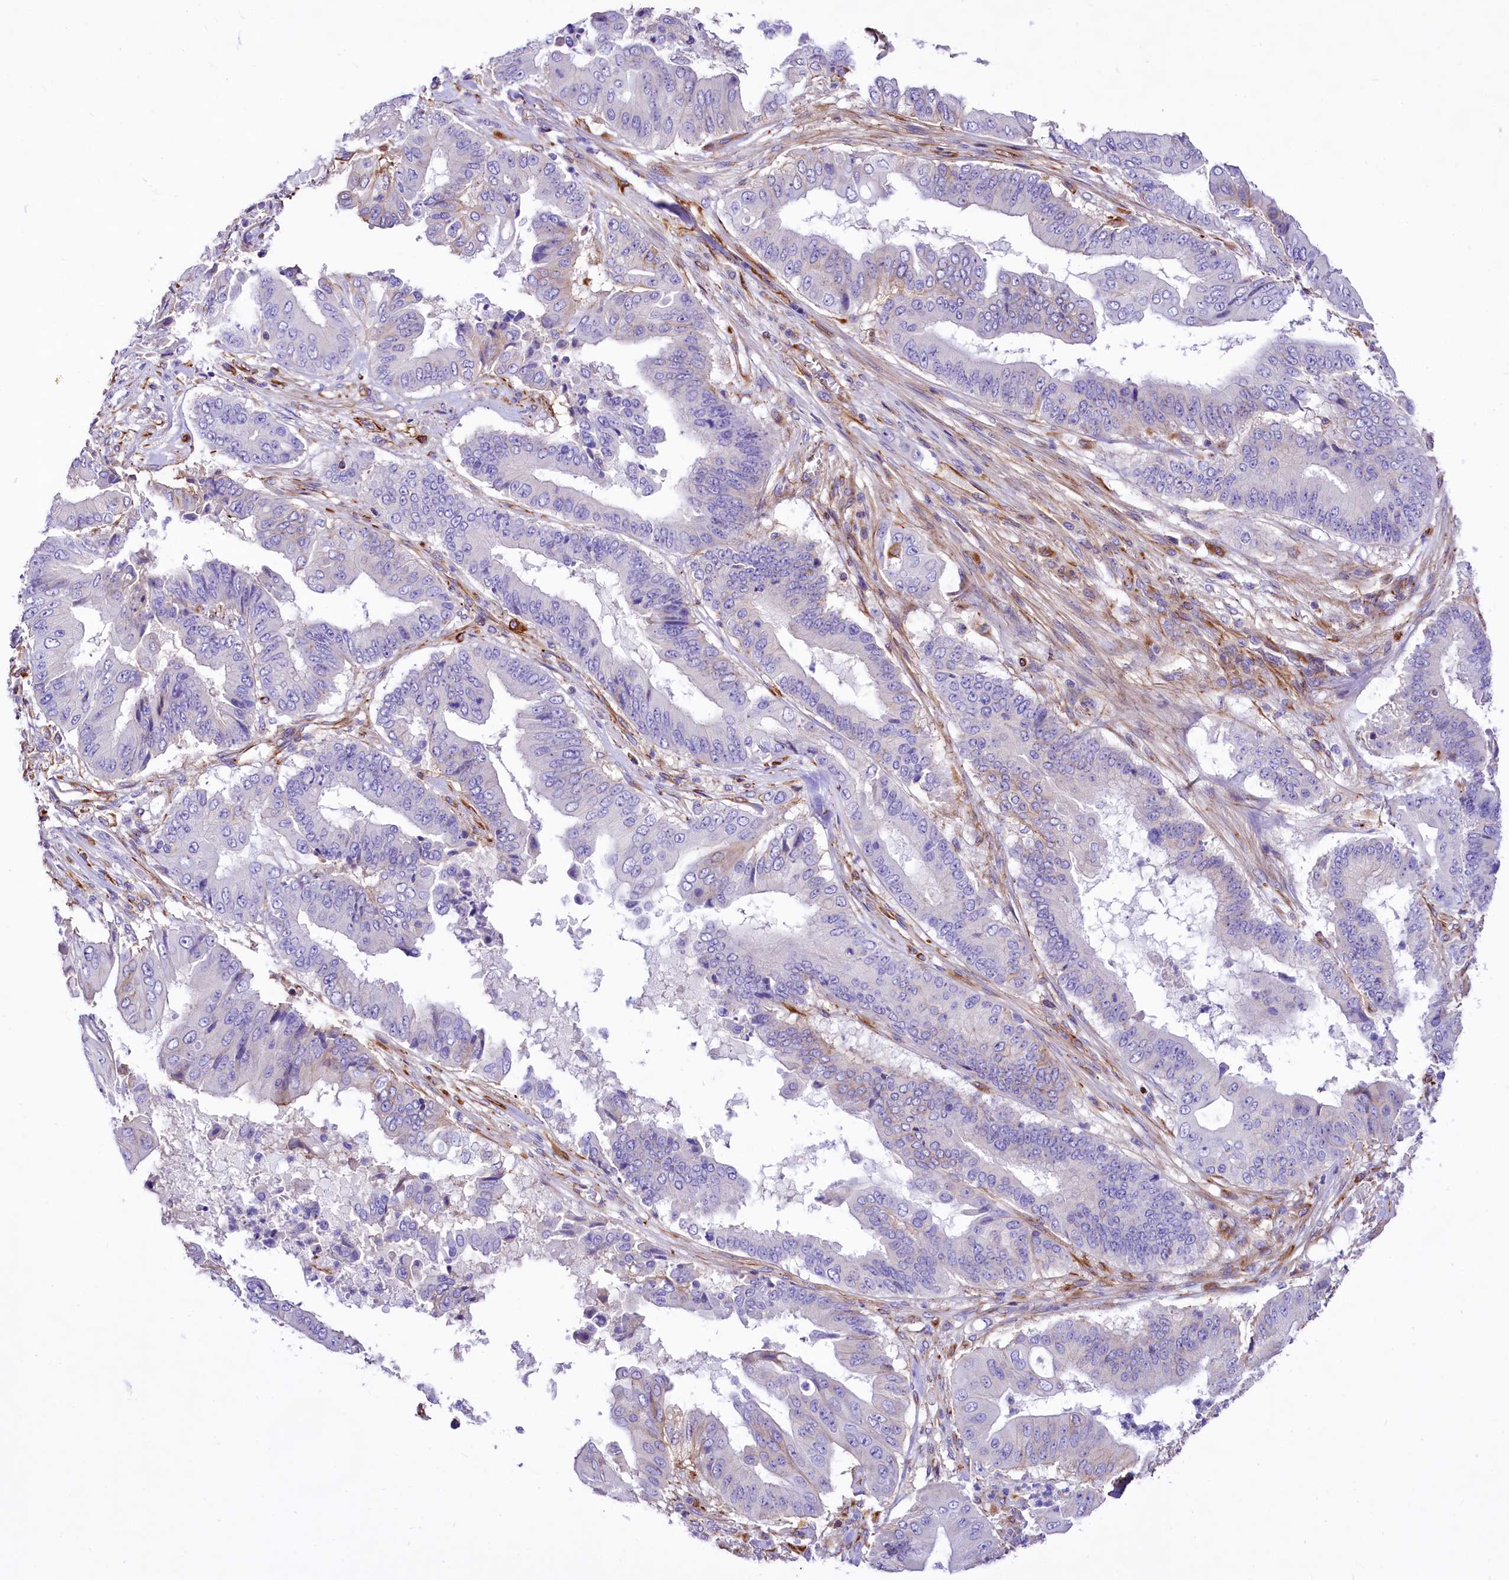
{"staining": {"intensity": "negative", "quantity": "none", "location": "none"}, "tissue": "pancreatic cancer", "cell_type": "Tumor cells", "image_type": "cancer", "snomed": [{"axis": "morphology", "description": "Adenocarcinoma, NOS"}, {"axis": "topography", "description": "Pancreas"}], "caption": "Human pancreatic cancer stained for a protein using immunohistochemistry displays no staining in tumor cells.", "gene": "CD99", "patient": {"sex": "female", "age": 77}}